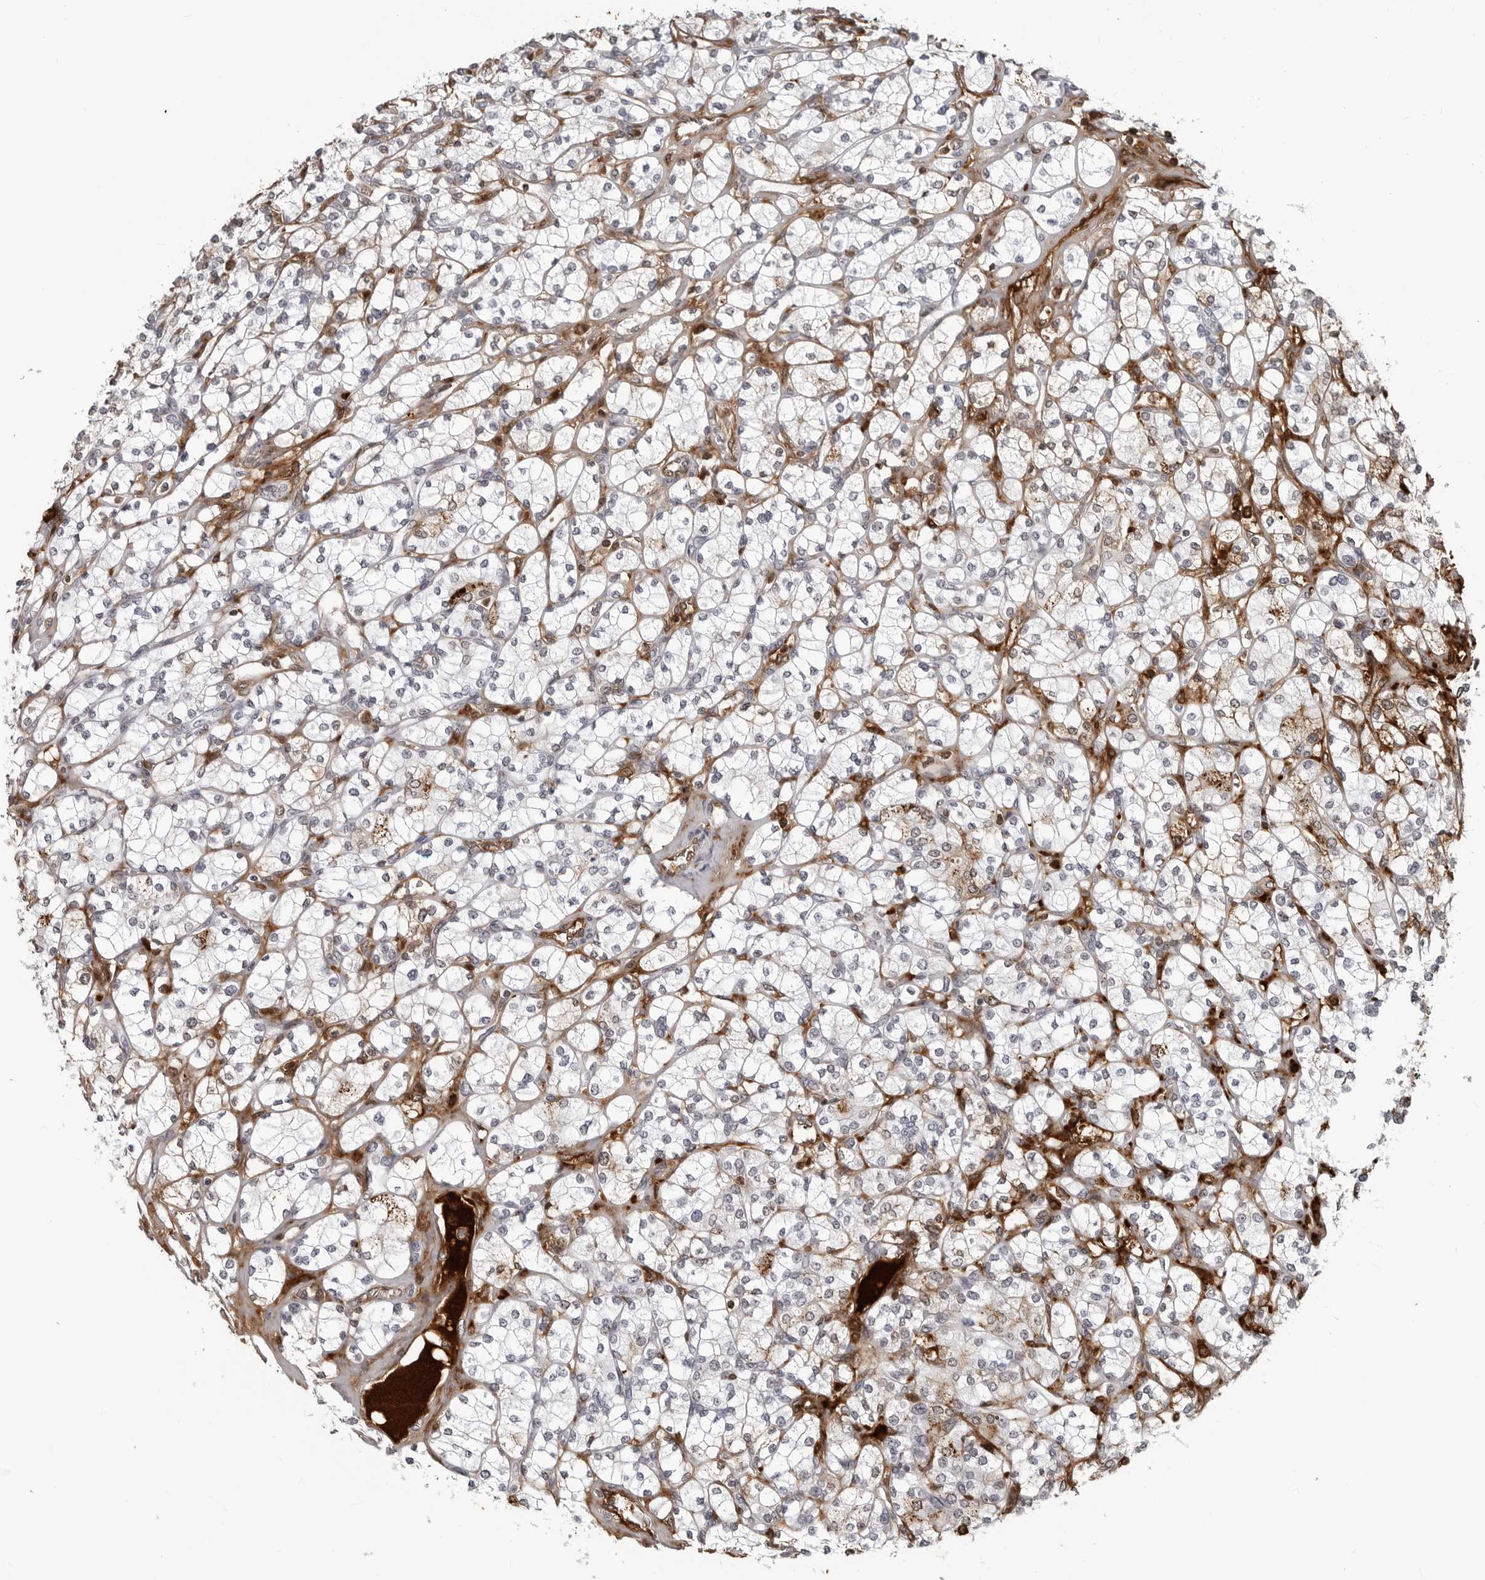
{"staining": {"intensity": "negative", "quantity": "none", "location": "none"}, "tissue": "renal cancer", "cell_type": "Tumor cells", "image_type": "cancer", "snomed": [{"axis": "morphology", "description": "Adenocarcinoma, NOS"}, {"axis": "topography", "description": "Kidney"}], "caption": "DAB (3,3'-diaminobenzidine) immunohistochemical staining of adenocarcinoma (renal) reveals no significant staining in tumor cells.", "gene": "CXCR5", "patient": {"sex": "male", "age": 77}}